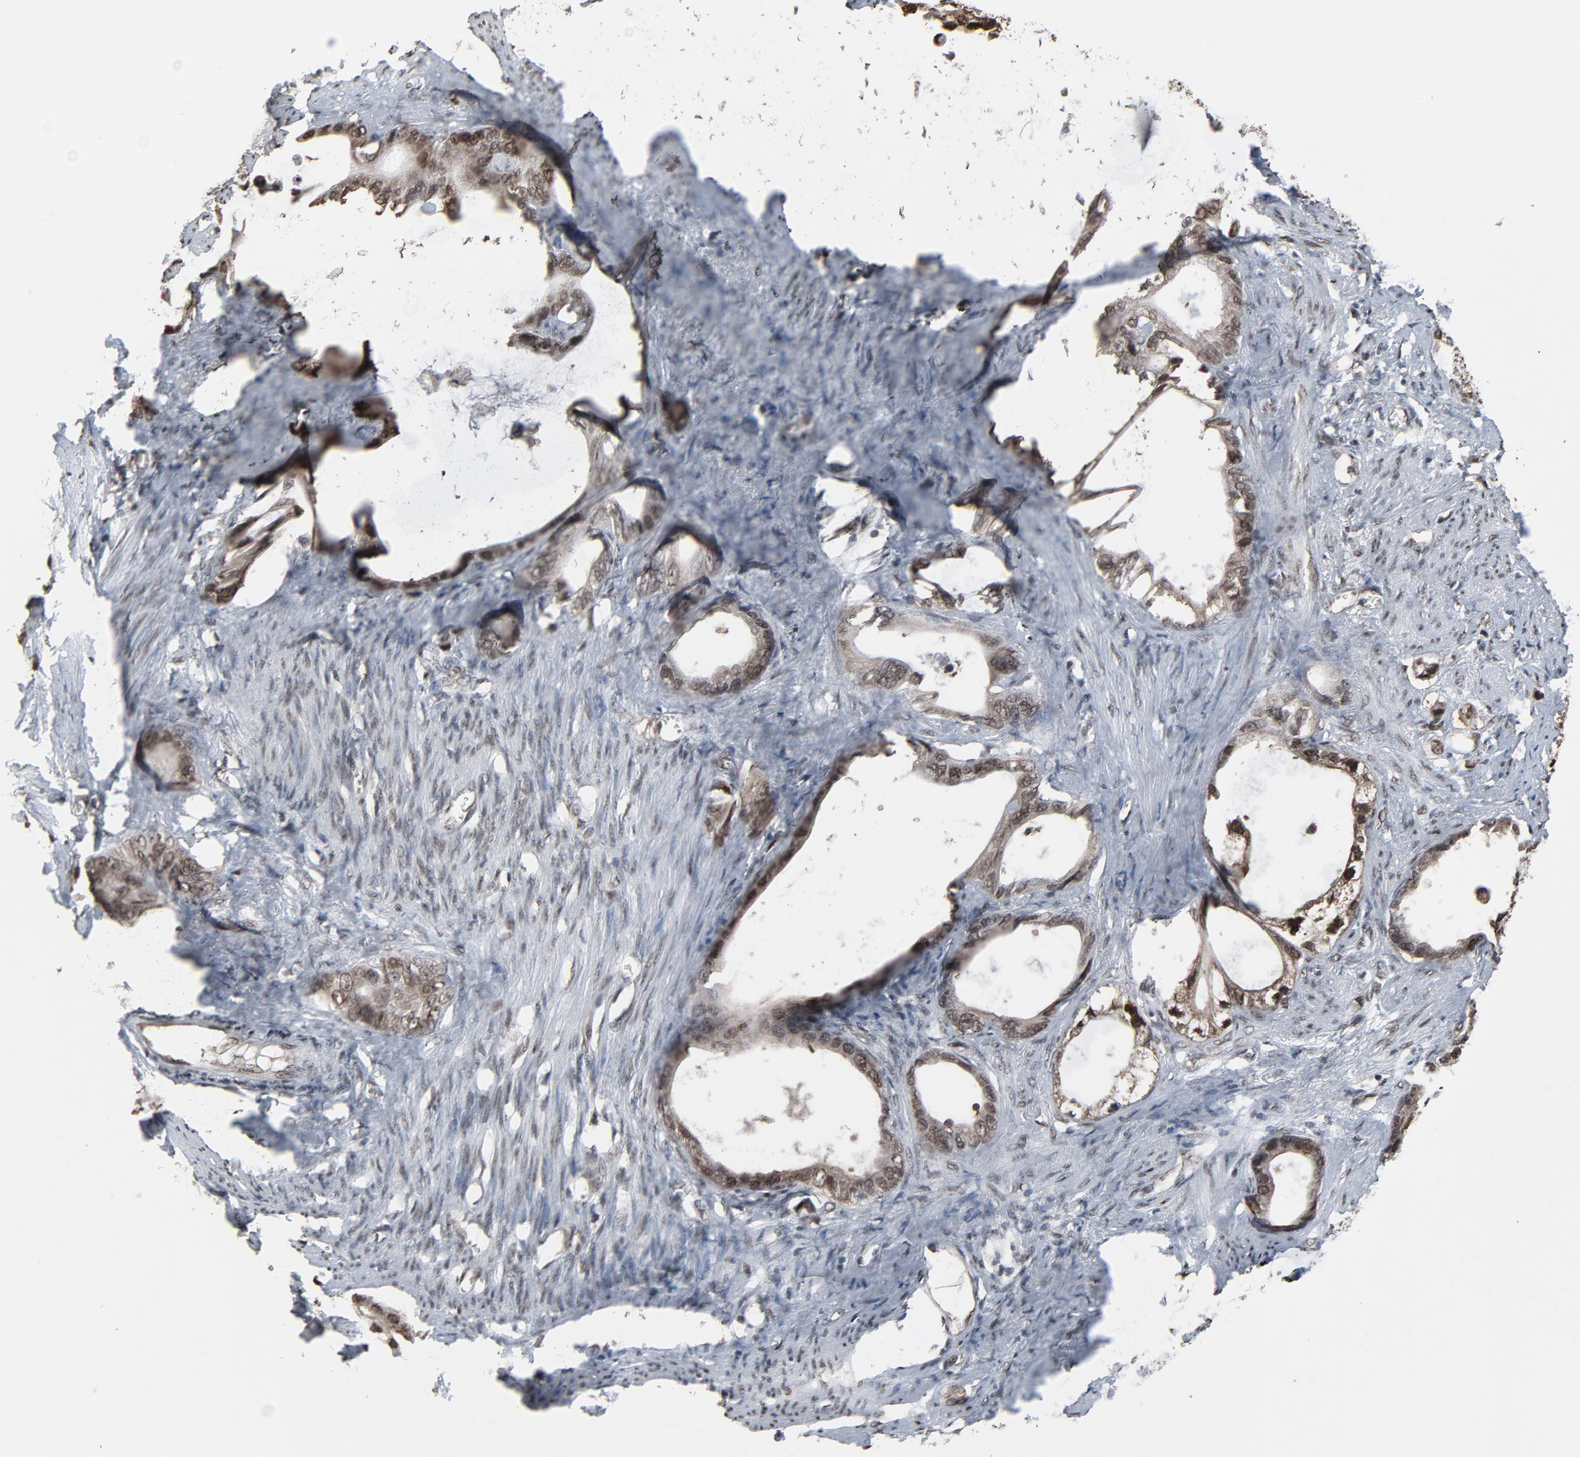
{"staining": {"intensity": "strong", "quantity": ">75%", "location": "cytoplasmic/membranous,nuclear"}, "tissue": "stomach cancer", "cell_type": "Tumor cells", "image_type": "cancer", "snomed": [{"axis": "morphology", "description": "Adenocarcinoma, NOS"}, {"axis": "topography", "description": "Stomach"}], "caption": "Tumor cells display strong cytoplasmic/membranous and nuclear staining in approximately >75% of cells in stomach cancer. The staining was performed using DAB (3,3'-diaminobenzidine), with brown indicating positive protein expression. Nuclei are stained blue with hematoxylin.", "gene": "MEIS2", "patient": {"sex": "female", "age": 75}}